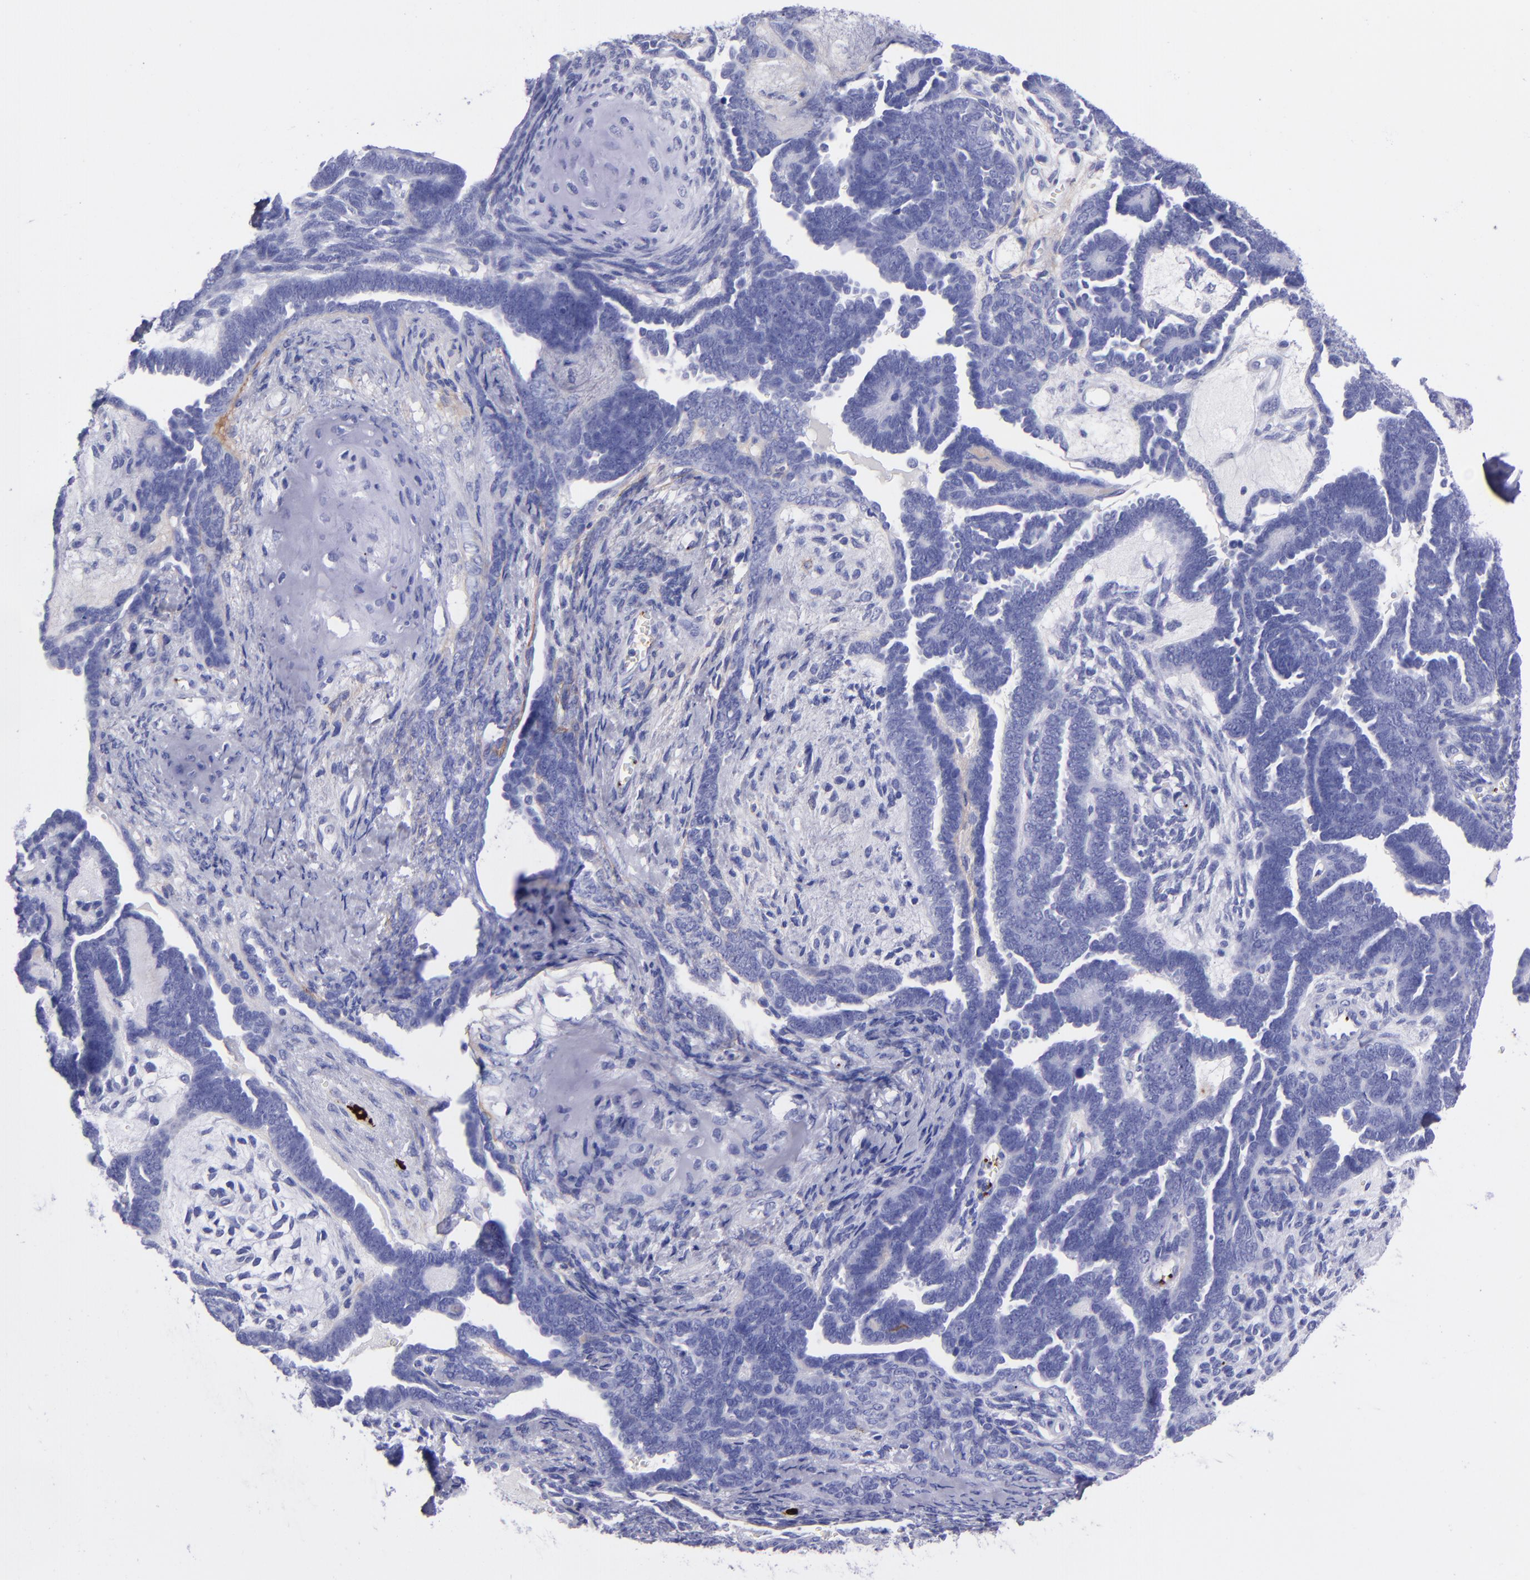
{"staining": {"intensity": "negative", "quantity": "none", "location": "none"}, "tissue": "endometrial cancer", "cell_type": "Tumor cells", "image_type": "cancer", "snomed": [{"axis": "morphology", "description": "Neoplasm, malignant, NOS"}, {"axis": "topography", "description": "Endometrium"}], "caption": "This is a histopathology image of immunohistochemistry staining of endometrial cancer, which shows no positivity in tumor cells.", "gene": "EFCAB13", "patient": {"sex": "female", "age": 74}}